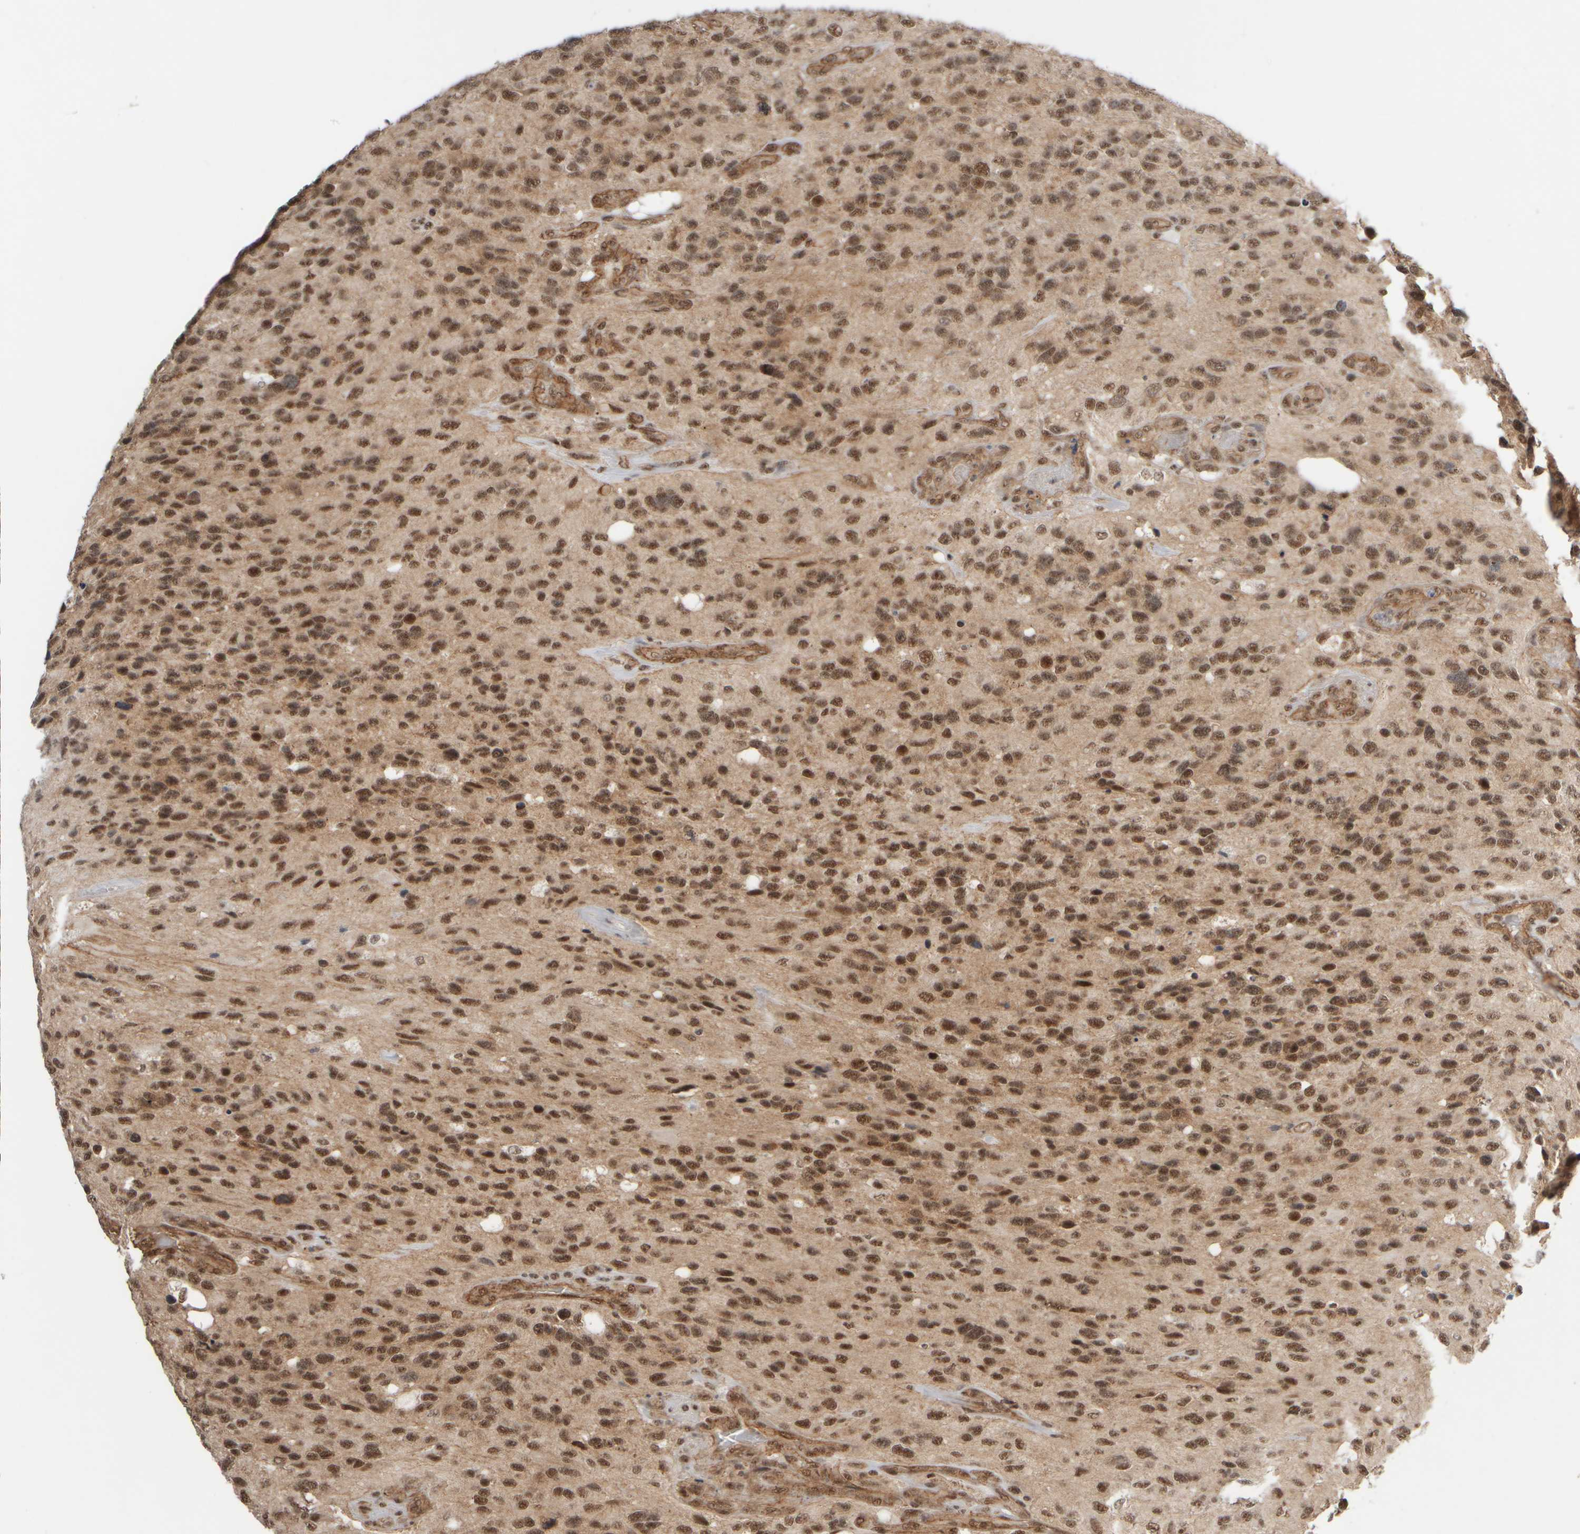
{"staining": {"intensity": "moderate", "quantity": ">75%", "location": "nuclear"}, "tissue": "glioma", "cell_type": "Tumor cells", "image_type": "cancer", "snomed": [{"axis": "morphology", "description": "Glioma, malignant, High grade"}, {"axis": "topography", "description": "Brain"}], "caption": "There is medium levels of moderate nuclear positivity in tumor cells of malignant glioma (high-grade), as demonstrated by immunohistochemical staining (brown color).", "gene": "SYNRG", "patient": {"sex": "female", "age": 58}}